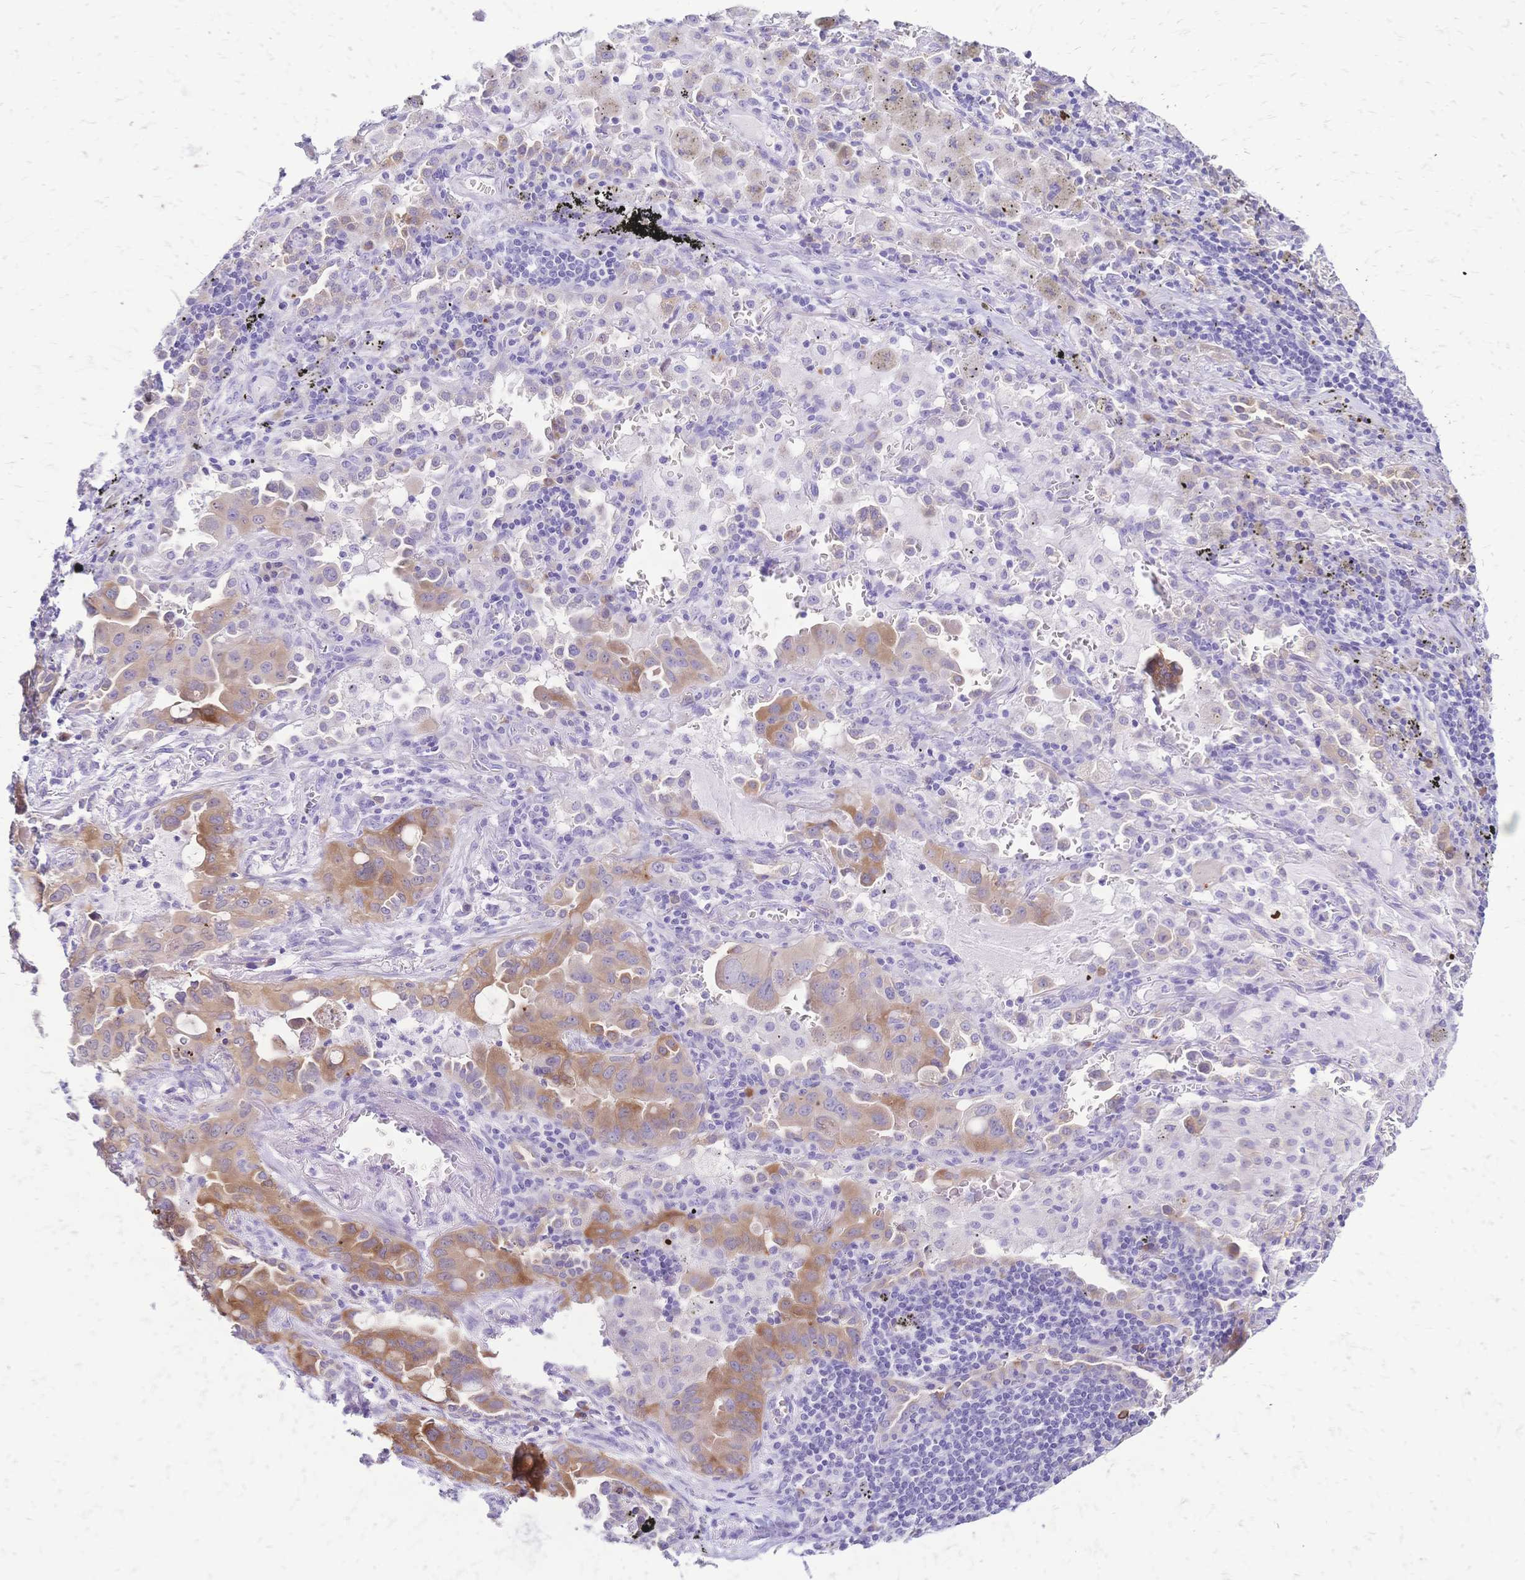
{"staining": {"intensity": "moderate", "quantity": "25%-75%", "location": "cytoplasmic/membranous"}, "tissue": "lung cancer", "cell_type": "Tumor cells", "image_type": "cancer", "snomed": [{"axis": "morphology", "description": "Adenocarcinoma, NOS"}, {"axis": "topography", "description": "Lung"}], "caption": "This micrograph shows immunohistochemistry staining of human lung adenocarcinoma, with medium moderate cytoplasmic/membranous expression in approximately 25%-75% of tumor cells.", "gene": "GRB7", "patient": {"sex": "male", "age": 65}}